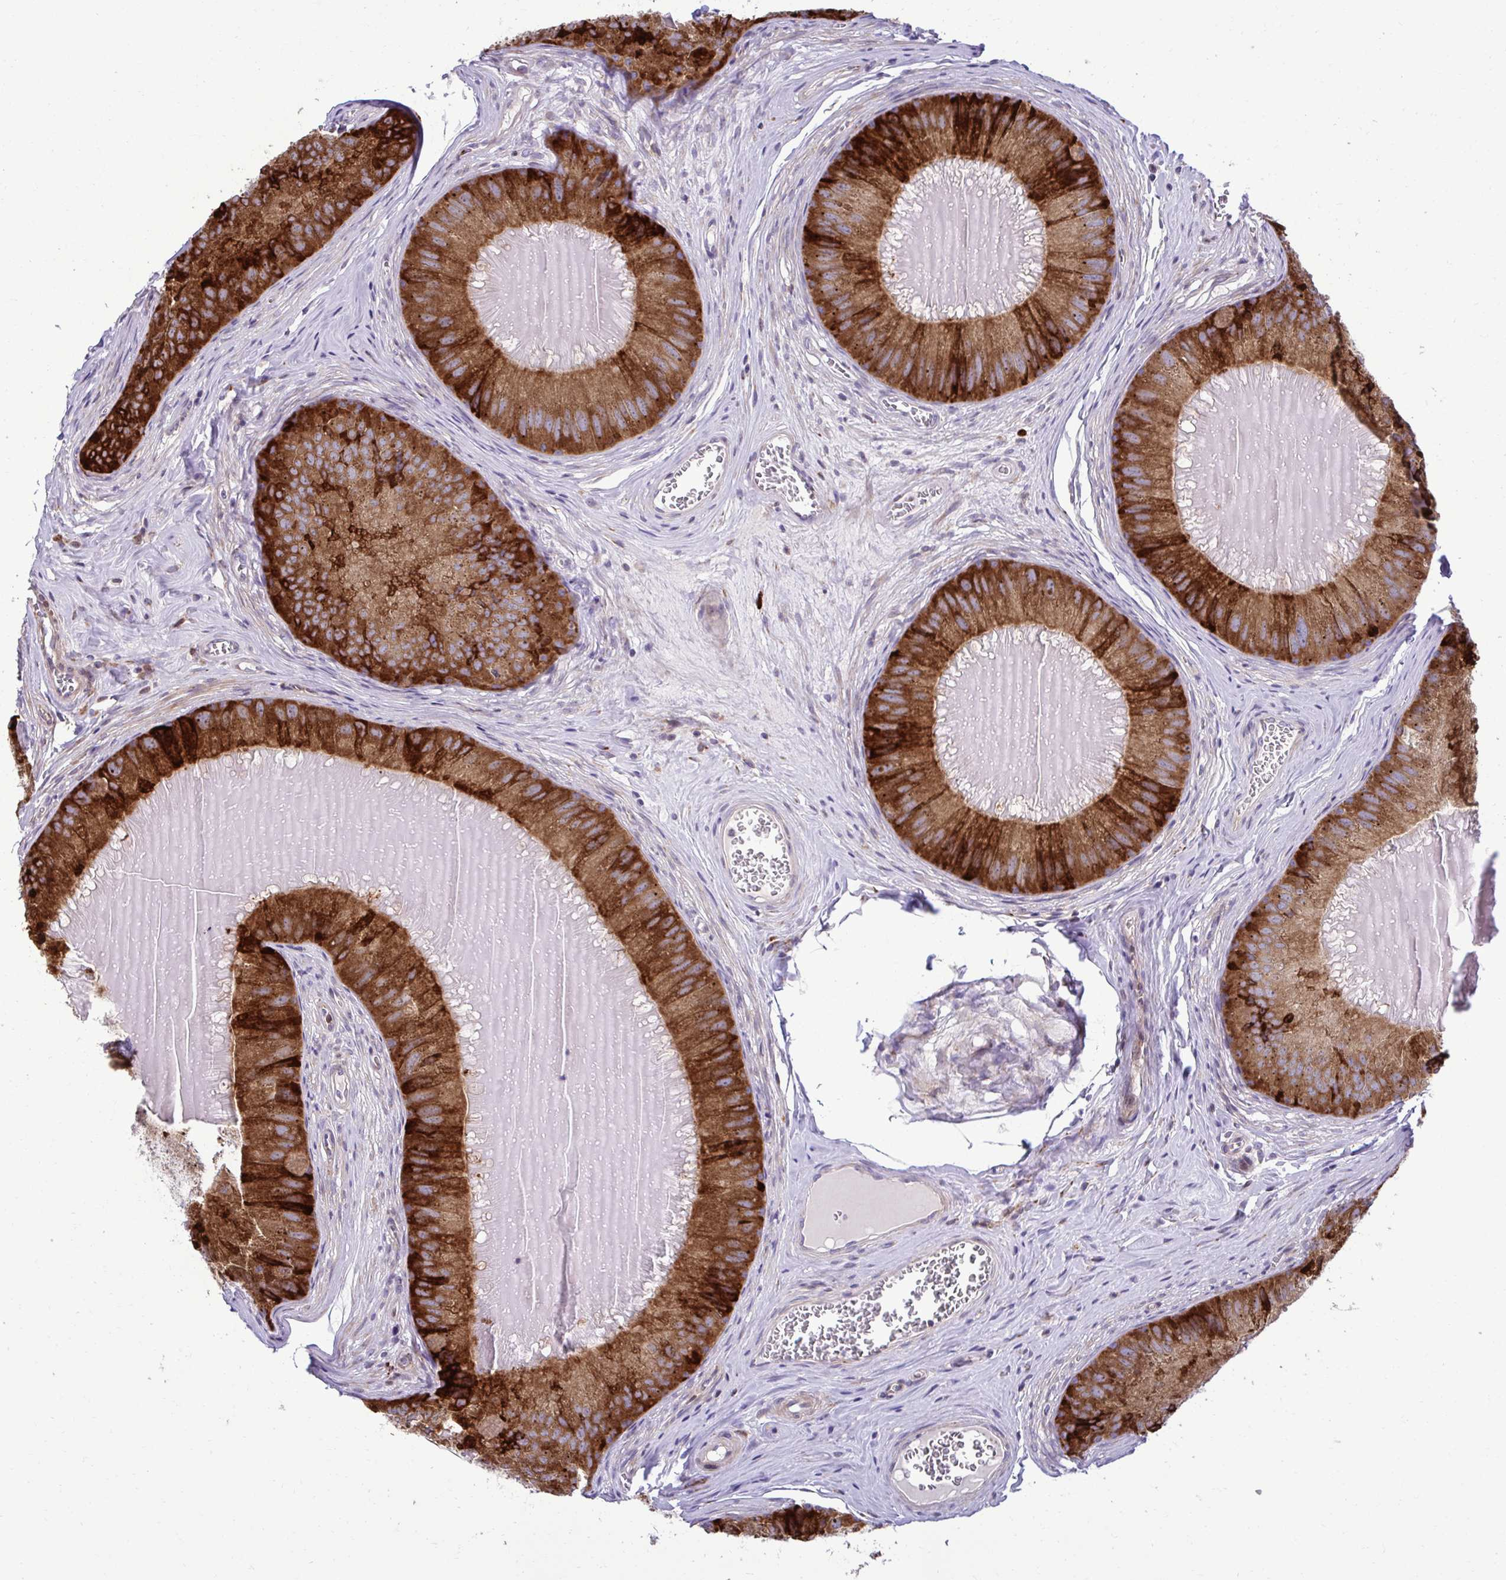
{"staining": {"intensity": "strong", "quantity": ">75%", "location": "cytoplasmic/membranous"}, "tissue": "epididymis", "cell_type": "Glandular cells", "image_type": "normal", "snomed": [{"axis": "morphology", "description": "Normal tissue, NOS"}, {"axis": "topography", "description": "Epididymis, spermatic cord, NOS"}], "caption": "IHC histopathology image of normal epididymis stained for a protein (brown), which demonstrates high levels of strong cytoplasmic/membranous expression in approximately >75% of glandular cells.", "gene": "LIMS1", "patient": {"sex": "male", "age": 39}}